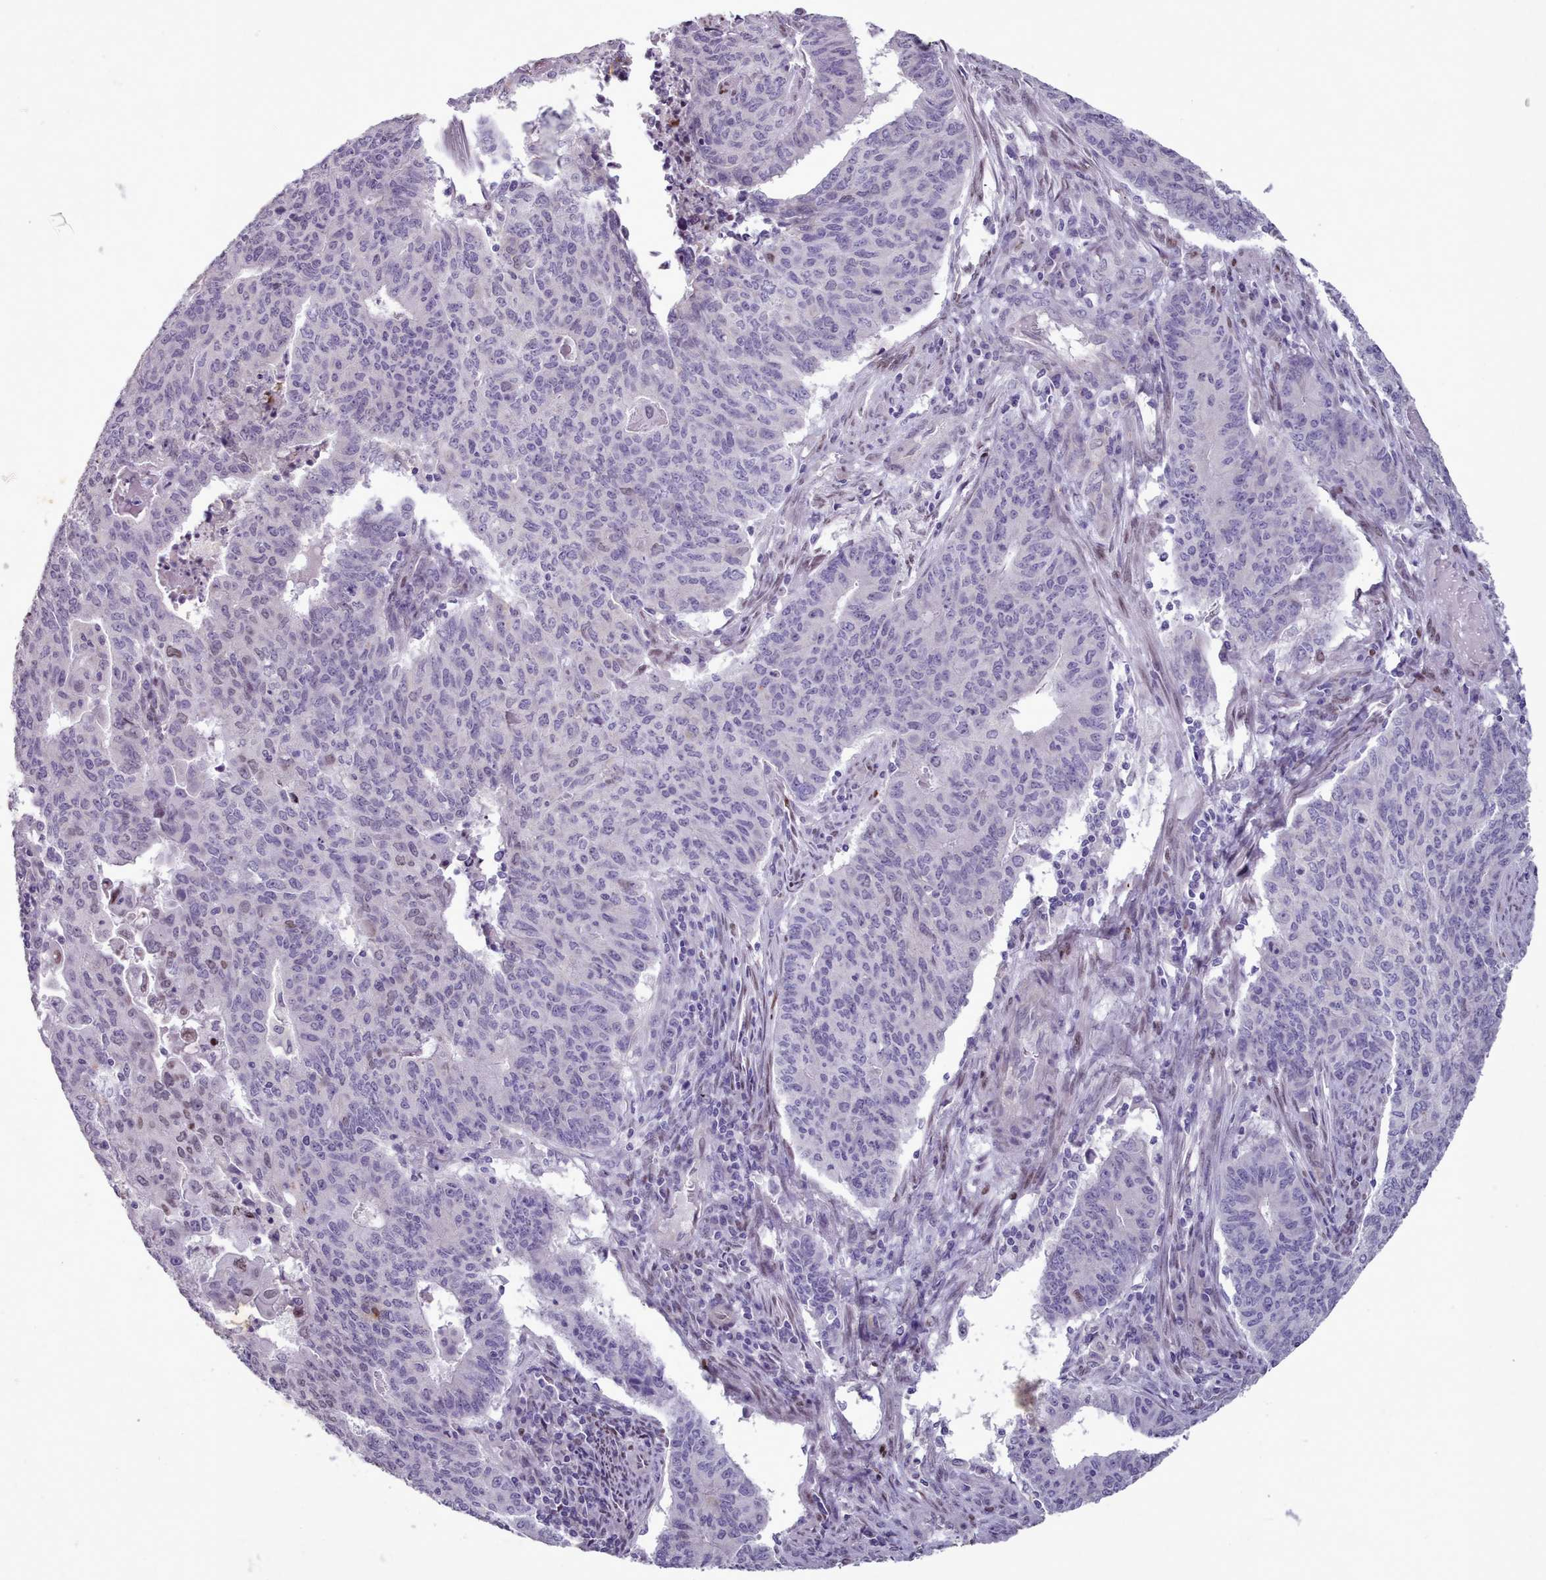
{"staining": {"intensity": "negative", "quantity": "none", "location": "none"}, "tissue": "endometrial cancer", "cell_type": "Tumor cells", "image_type": "cancer", "snomed": [{"axis": "morphology", "description": "Adenocarcinoma, NOS"}, {"axis": "topography", "description": "Endometrium"}], "caption": "High magnification brightfield microscopy of endometrial cancer (adenocarcinoma) stained with DAB (brown) and counterstained with hematoxylin (blue): tumor cells show no significant expression.", "gene": "KCNT2", "patient": {"sex": "female", "age": 59}}